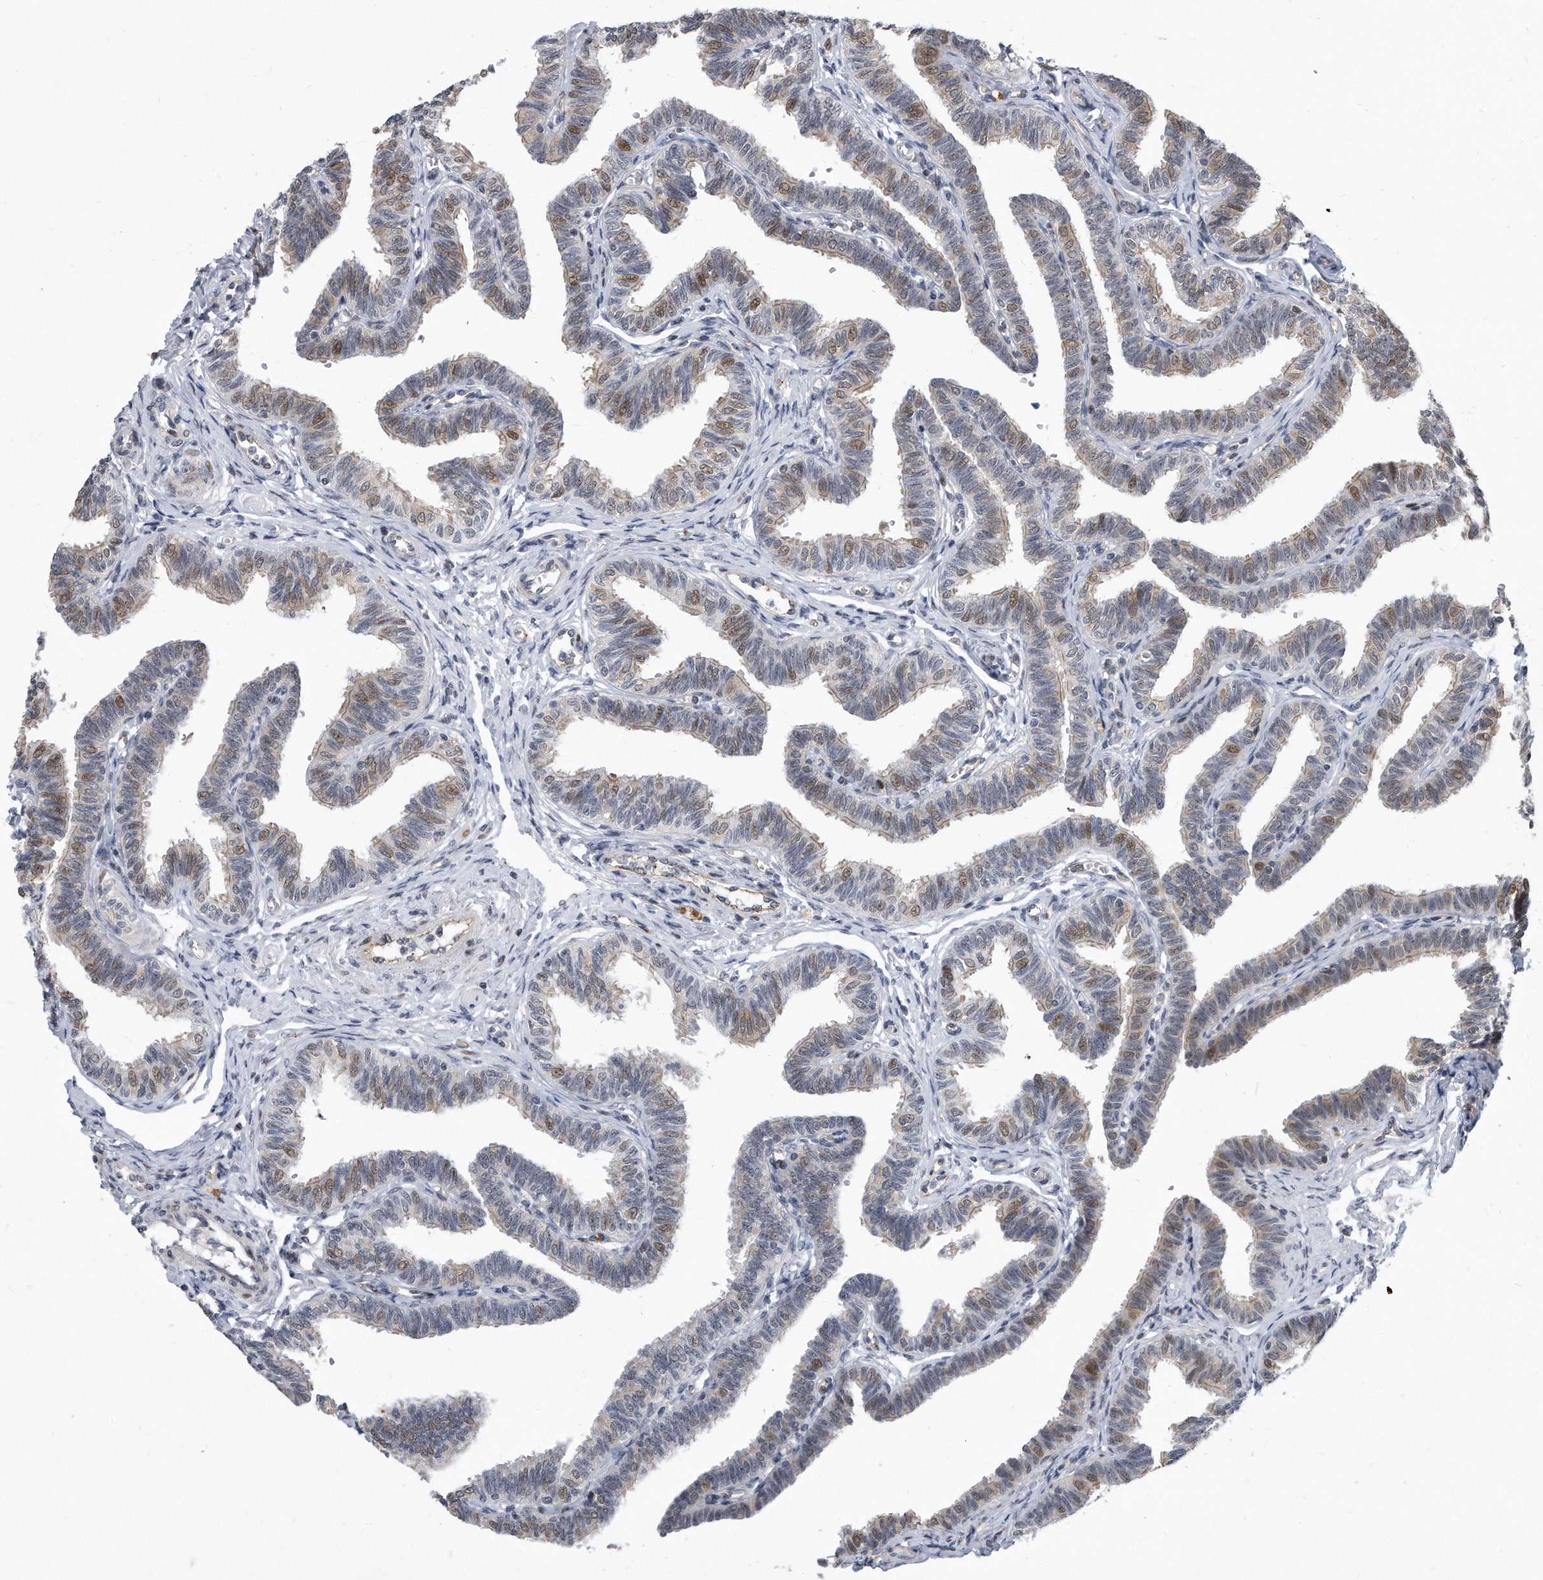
{"staining": {"intensity": "moderate", "quantity": "<25%", "location": "cytoplasmic/membranous,nuclear"}, "tissue": "fallopian tube", "cell_type": "Glandular cells", "image_type": "normal", "snomed": [{"axis": "morphology", "description": "Normal tissue, NOS"}, {"axis": "topography", "description": "Fallopian tube"}, {"axis": "topography", "description": "Ovary"}], "caption": "Glandular cells show low levels of moderate cytoplasmic/membranous,nuclear expression in approximately <25% of cells in unremarkable fallopian tube. The staining is performed using DAB (3,3'-diaminobenzidine) brown chromogen to label protein expression. The nuclei are counter-stained blue using hematoxylin.", "gene": "PGBD2", "patient": {"sex": "female", "age": 23}}